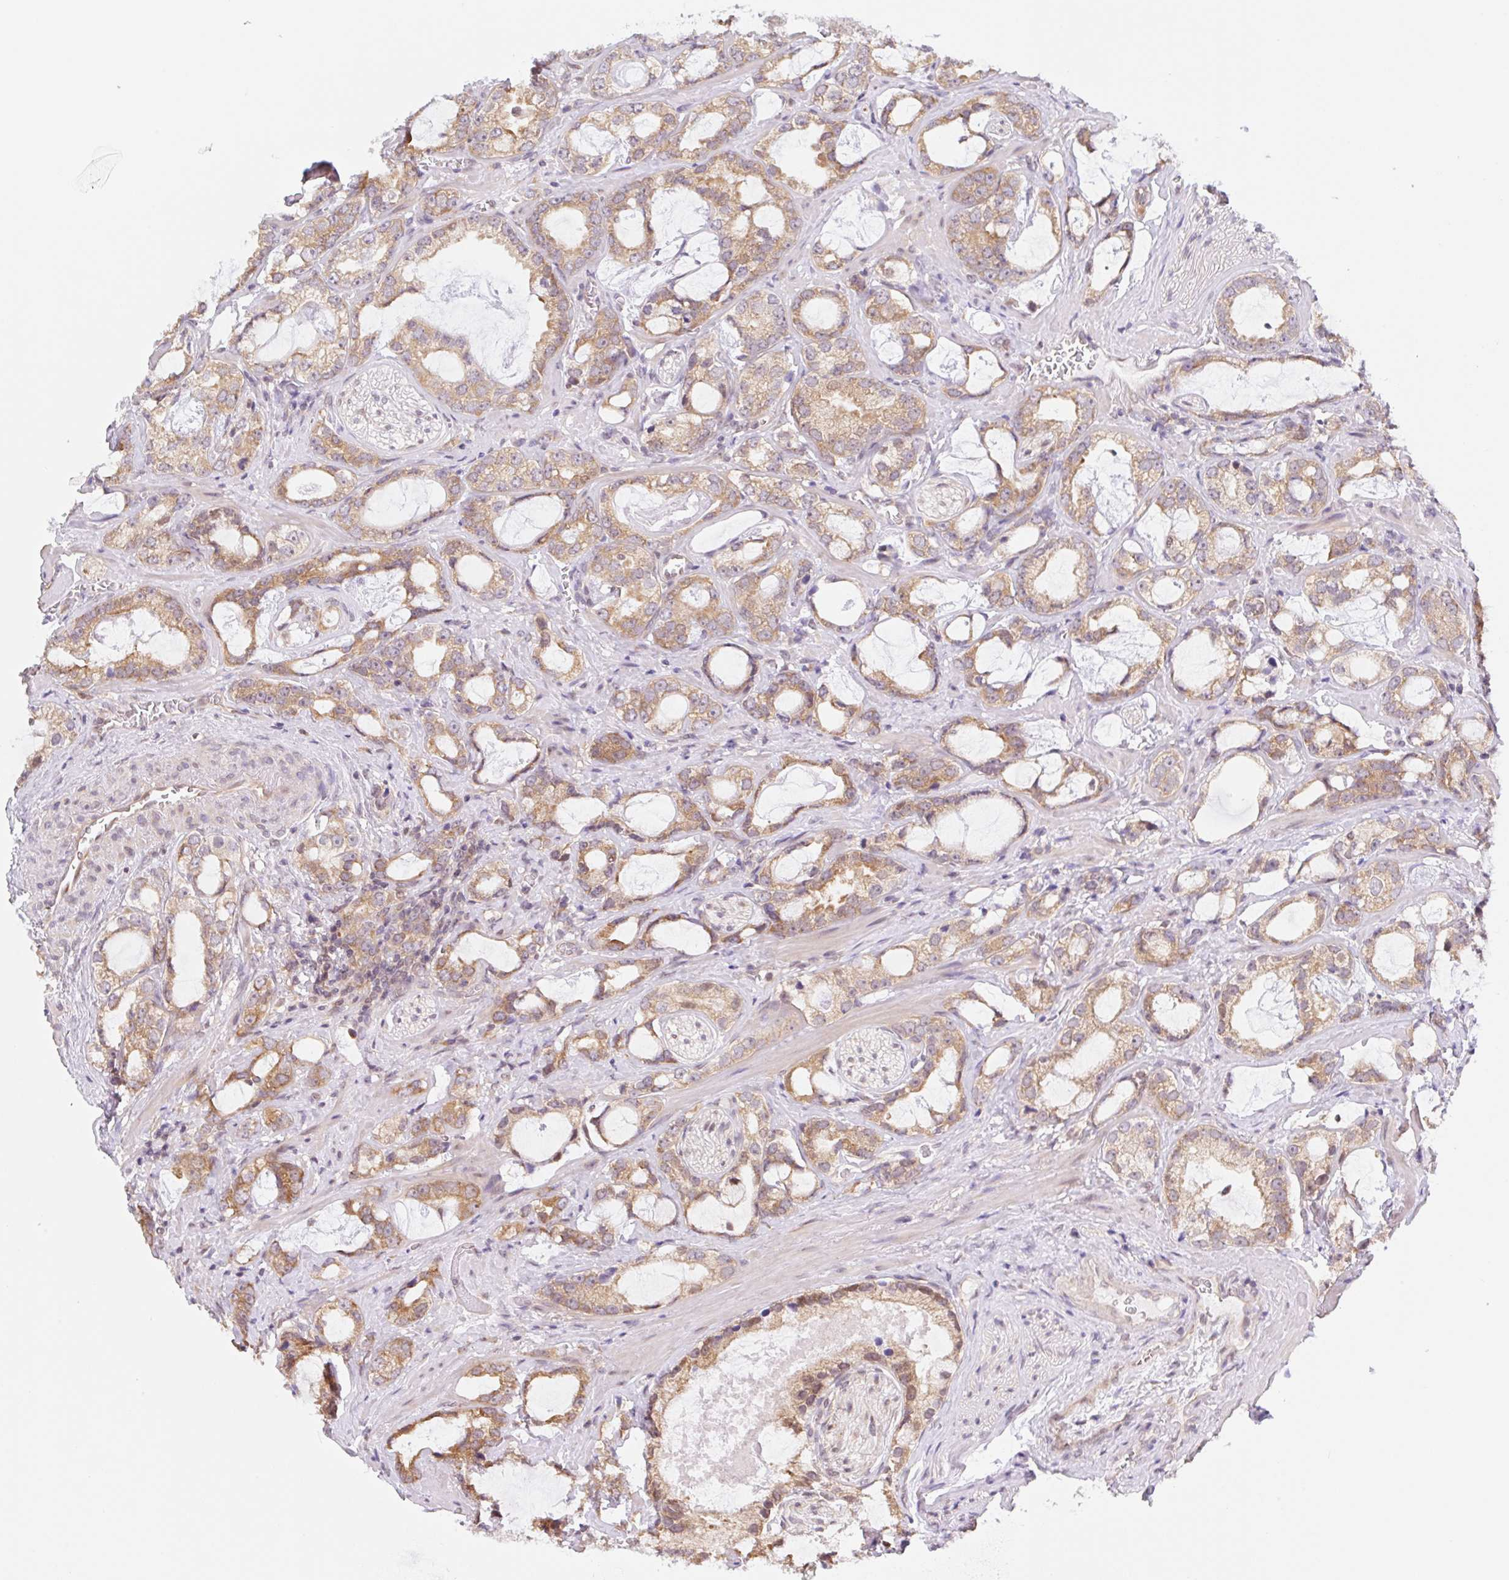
{"staining": {"intensity": "moderate", "quantity": "25%-75%", "location": "cytoplasmic/membranous"}, "tissue": "prostate cancer", "cell_type": "Tumor cells", "image_type": "cancer", "snomed": [{"axis": "morphology", "description": "Adenocarcinoma, Medium grade"}, {"axis": "topography", "description": "Prostate"}], "caption": "Brown immunohistochemical staining in human adenocarcinoma (medium-grade) (prostate) demonstrates moderate cytoplasmic/membranous staining in approximately 25%-75% of tumor cells.", "gene": "TBPL2", "patient": {"sex": "male", "age": 57}}